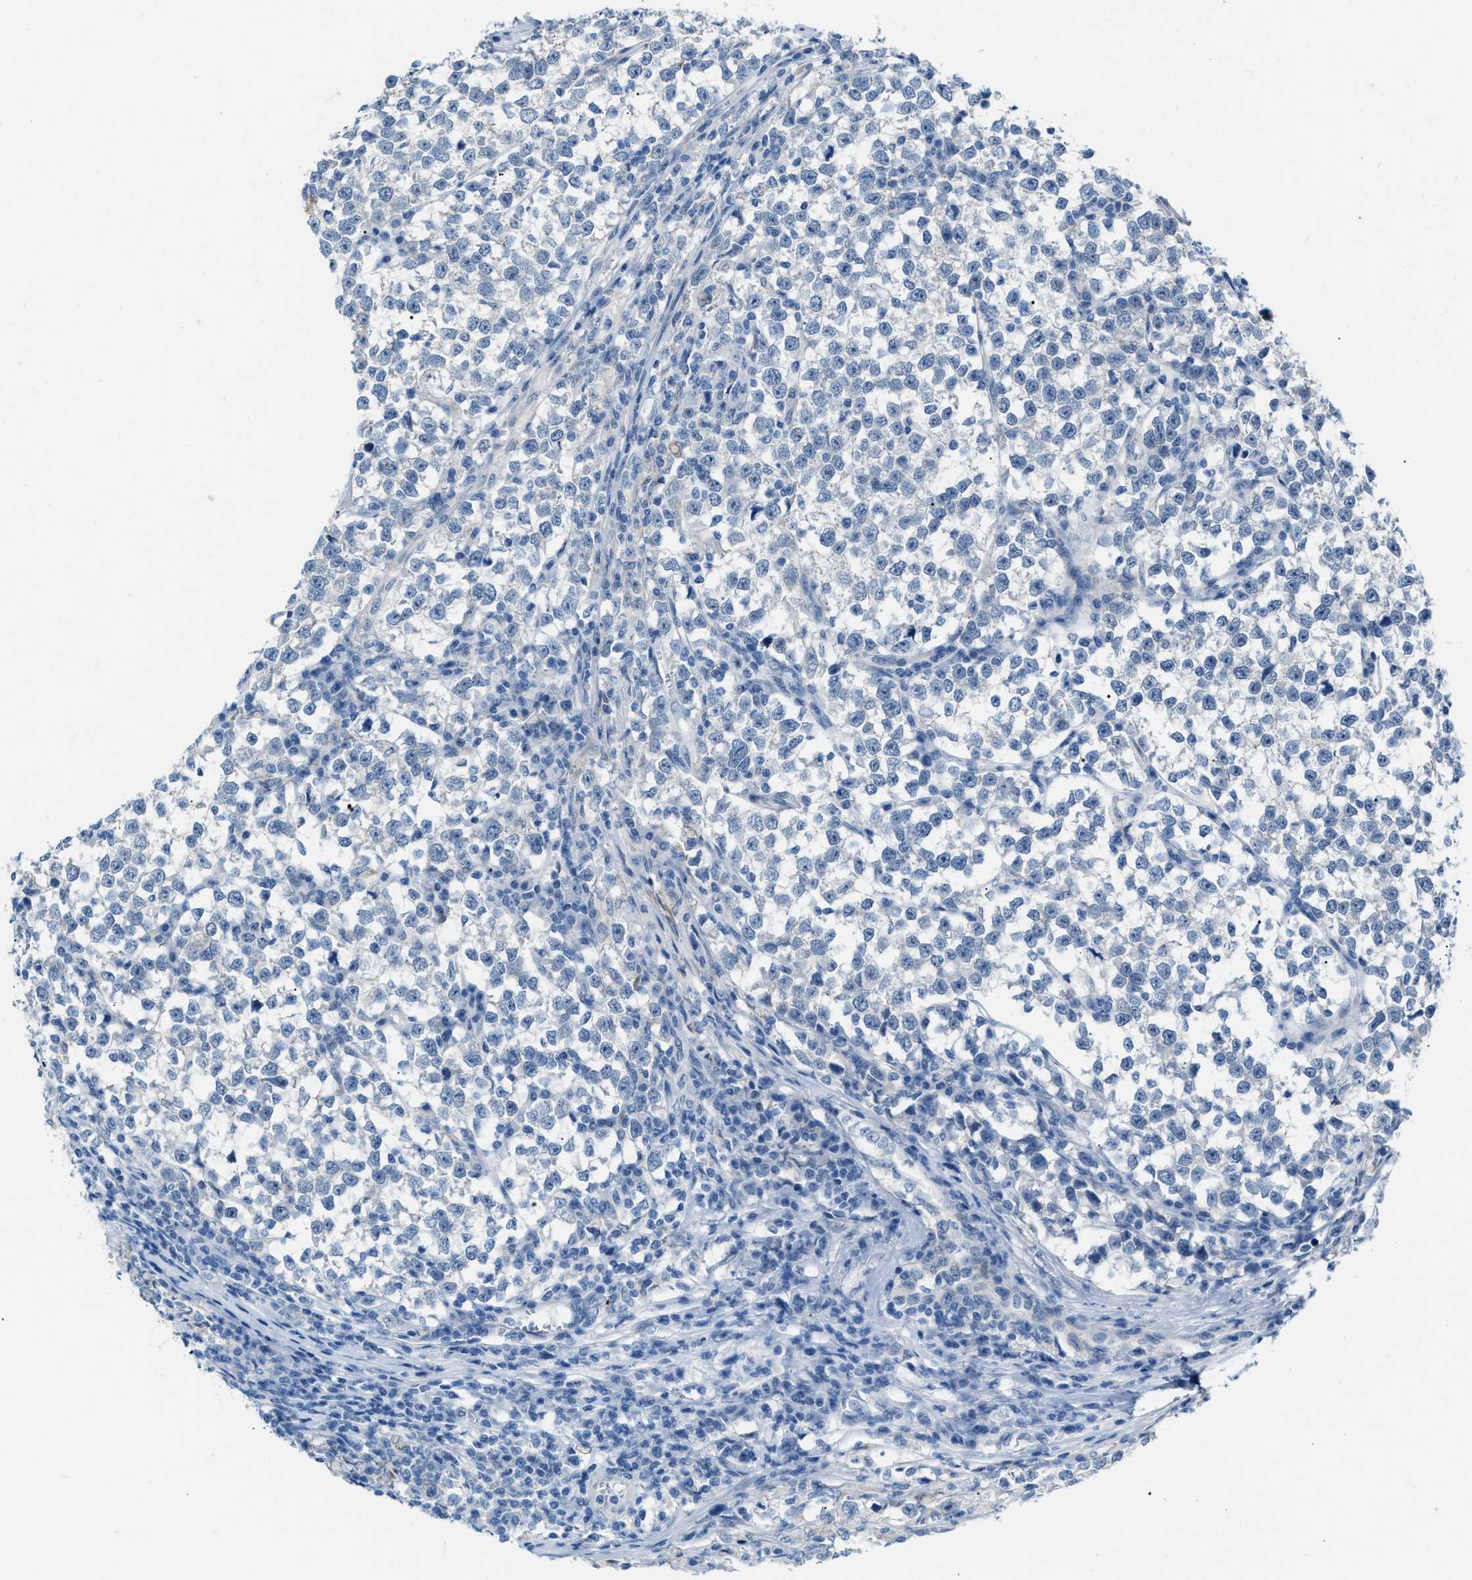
{"staining": {"intensity": "negative", "quantity": "none", "location": "none"}, "tissue": "testis cancer", "cell_type": "Tumor cells", "image_type": "cancer", "snomed": [{"axis": "morphology", "description": "Normal tissue, NOS"}, {"axis": "morphology", "description": "Seminoma, NOS"}, {"axis": "topography", "description": "Testis"}], "caption": "The IHC image has no significant expression in tumor cells of testis cancer tissue.", "gene": "PHRF1", "patient": {"sex": "male", "age": 43}}